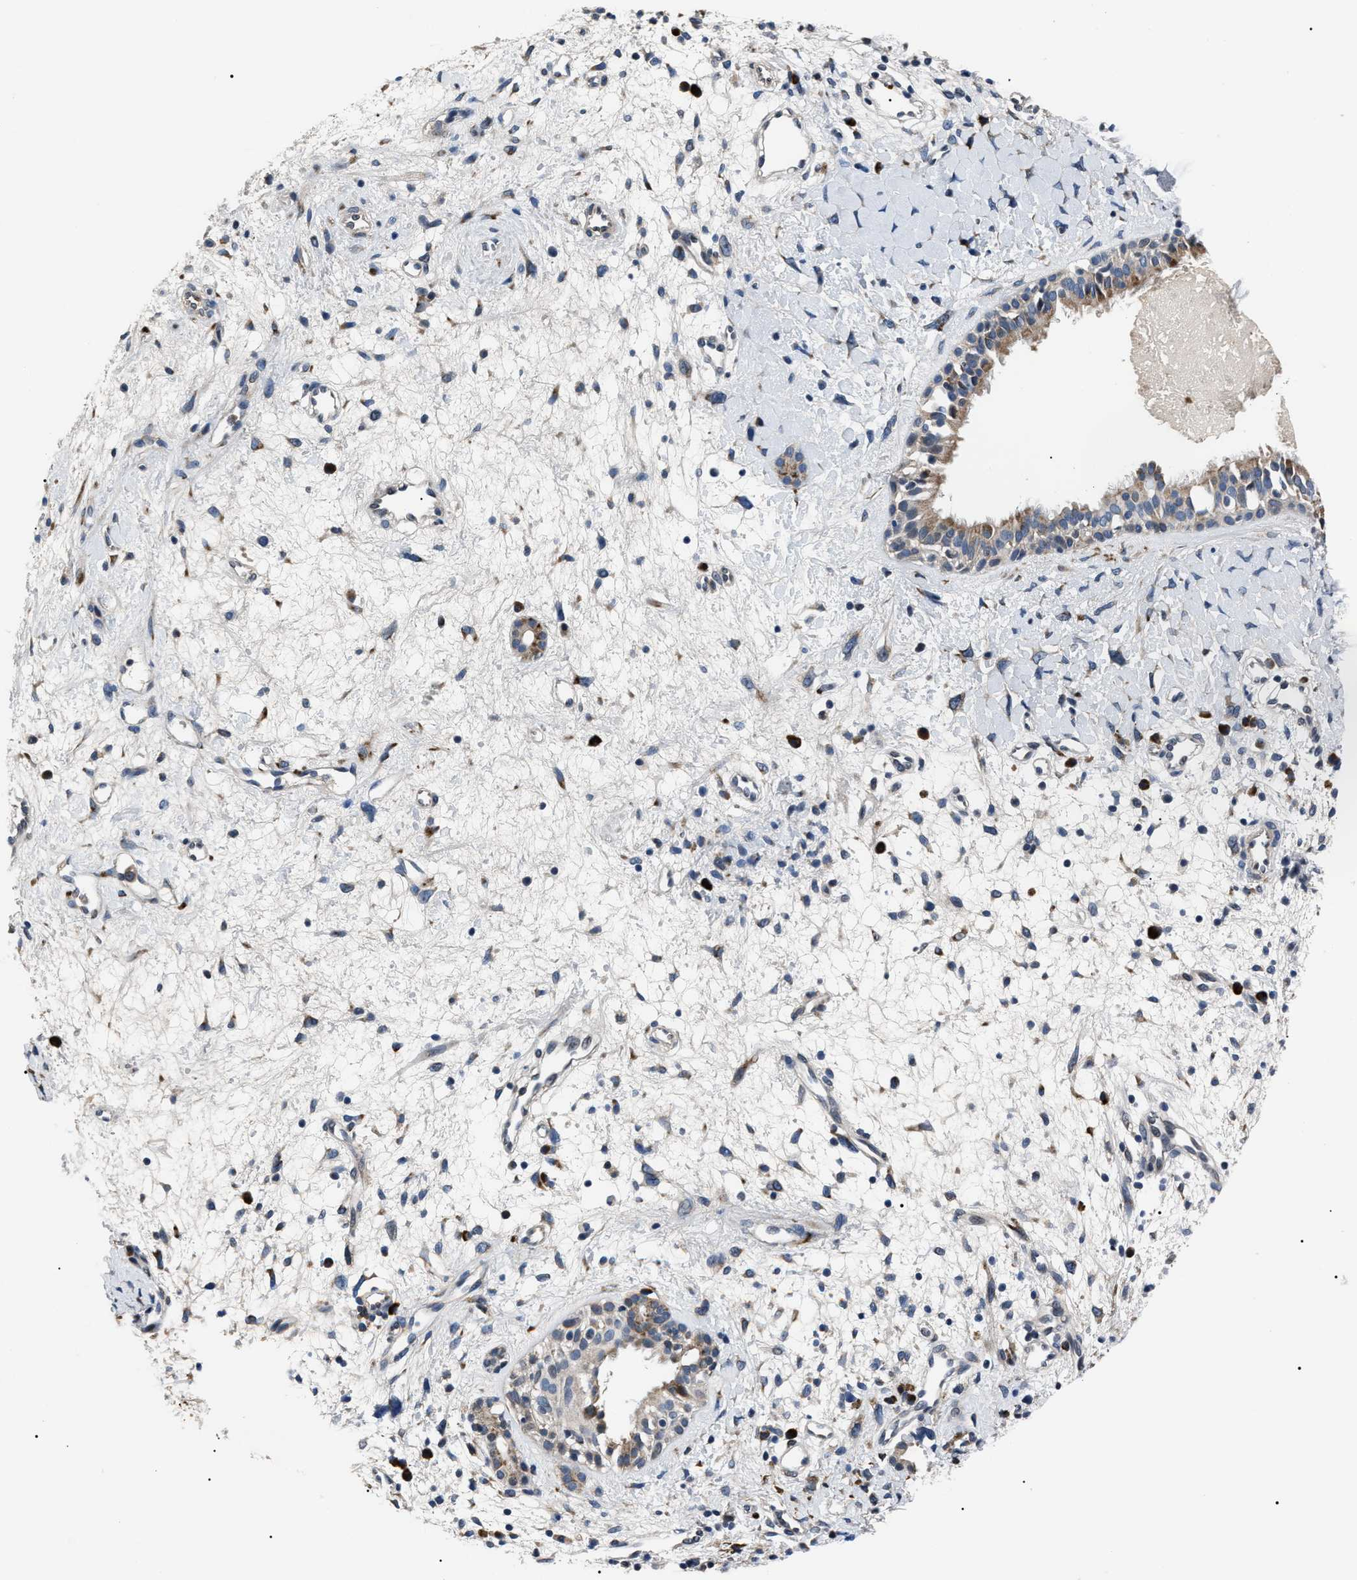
{"staining": {"intensity": "moderate", "quantity": "25%-75%", "location": "cytoplasmic/membranous"}, "tissue": "nasopharynx", "cell_type": "Respiratory epithelial cells", "image_type": "normal", "snomed": [{"axis": "morphology", "description": "Normal tissue, NOS"}, {"axis": "topography", "description": "Nasopharynx"}], "caption": "Immunohistochemical staining of benign human nasopharynx exhibits moderate cytoplasmic/membranous protein staining in approximately 25%-75% of respiratory epithelial cells. (DAB IHC, brown staining for protein, blue staining for nuclei).", "gene": "LRRC14", "patient": {"sex": "male", "age": 22}}